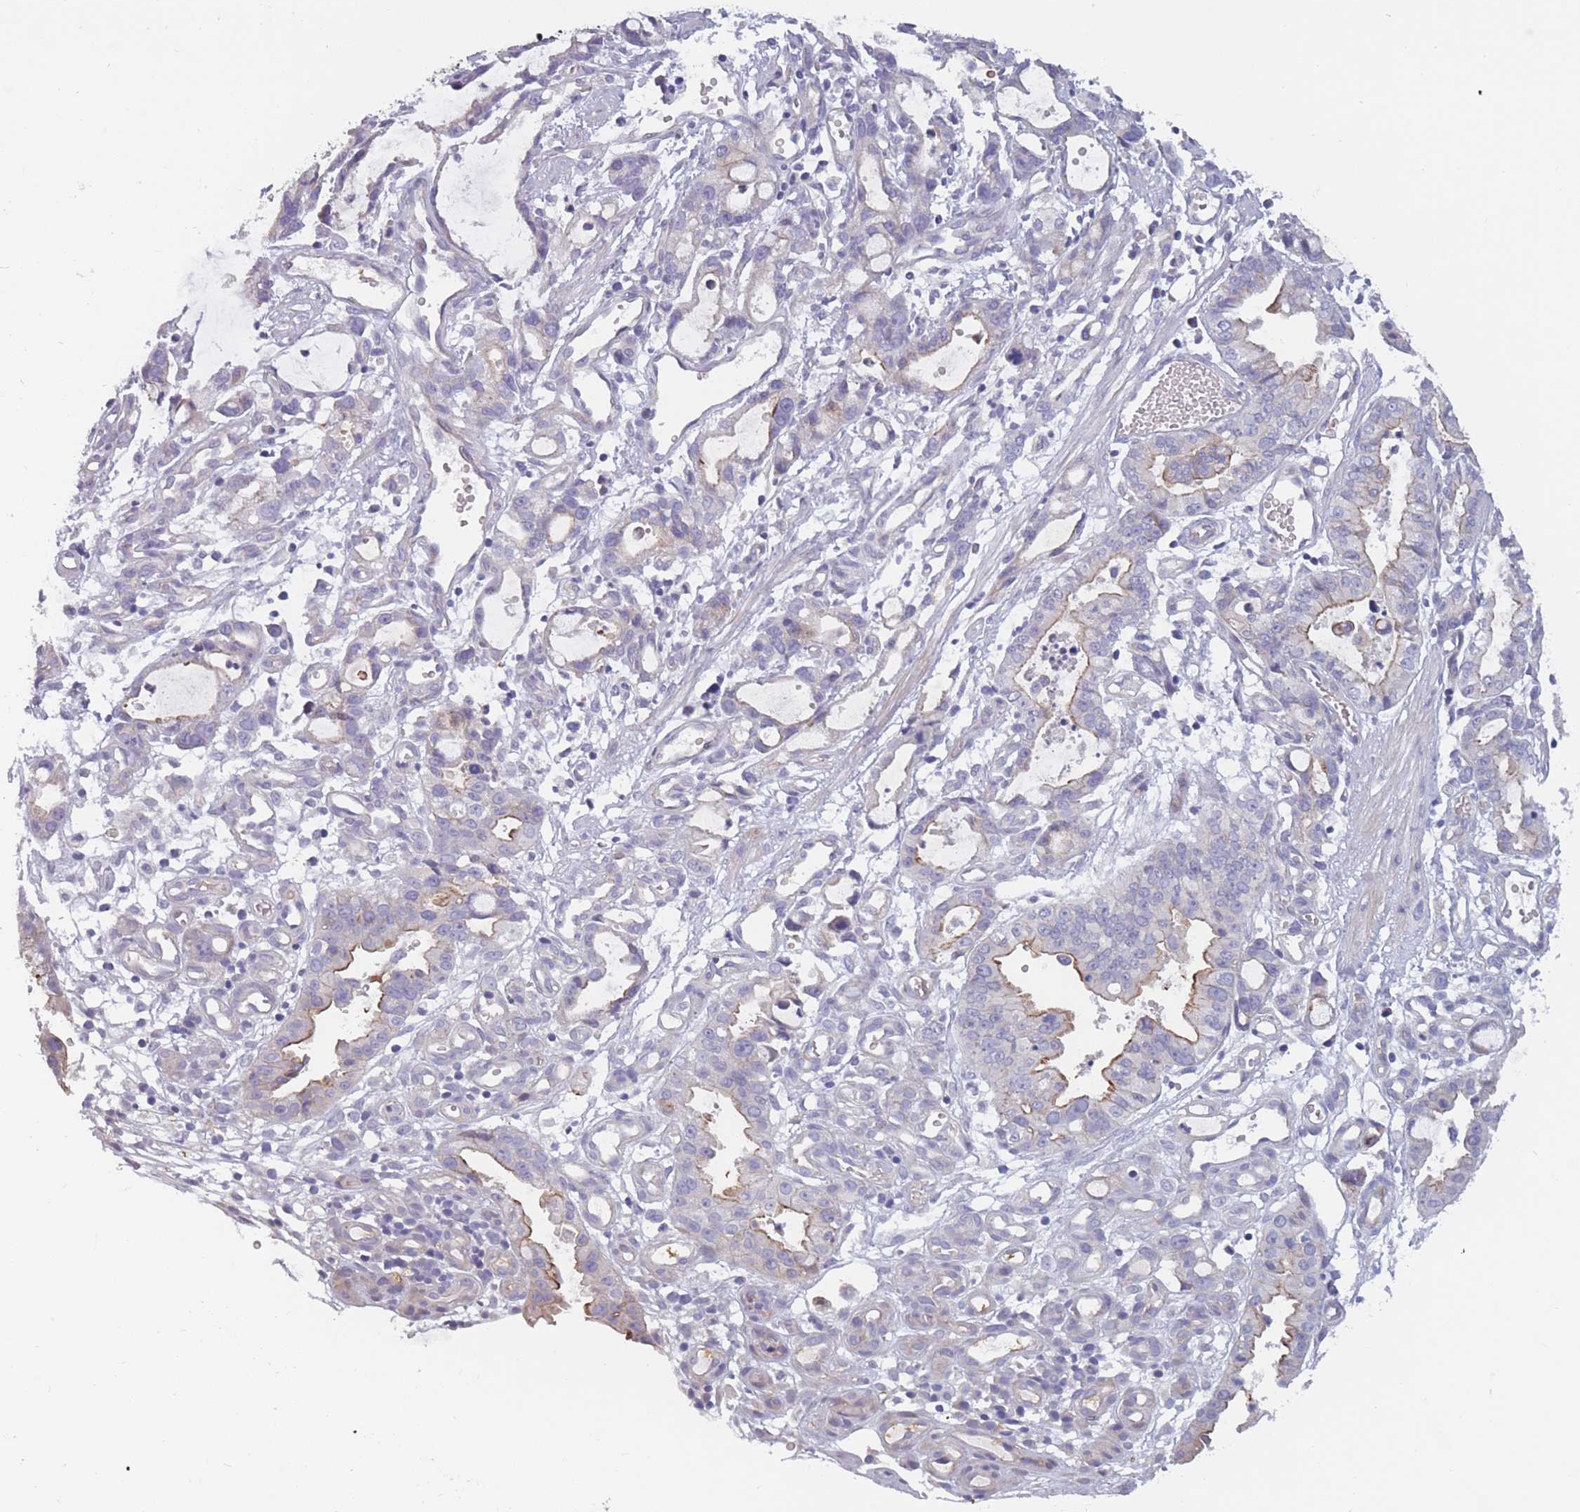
{"staining": {"intensity": "moderate", "quantity": "<25%", "location": "cytoplasmic/membranous"}, "tissue": "stomach cancer", "cell_type": "Tumor cells", "image_type": "cancer", "snomed": [{"axis": "morphology", "description": "Adenocarcinoma, NOS"}, {"axis": "topography", "description": "Stomach"}], "caption": "Human stomach cancer (adenocarcinoma) stained with a protein marker exhibits moderate staining in tumor cells.", "gene": "FAM83F", "patient": {"sex": "male", "age": 55}}